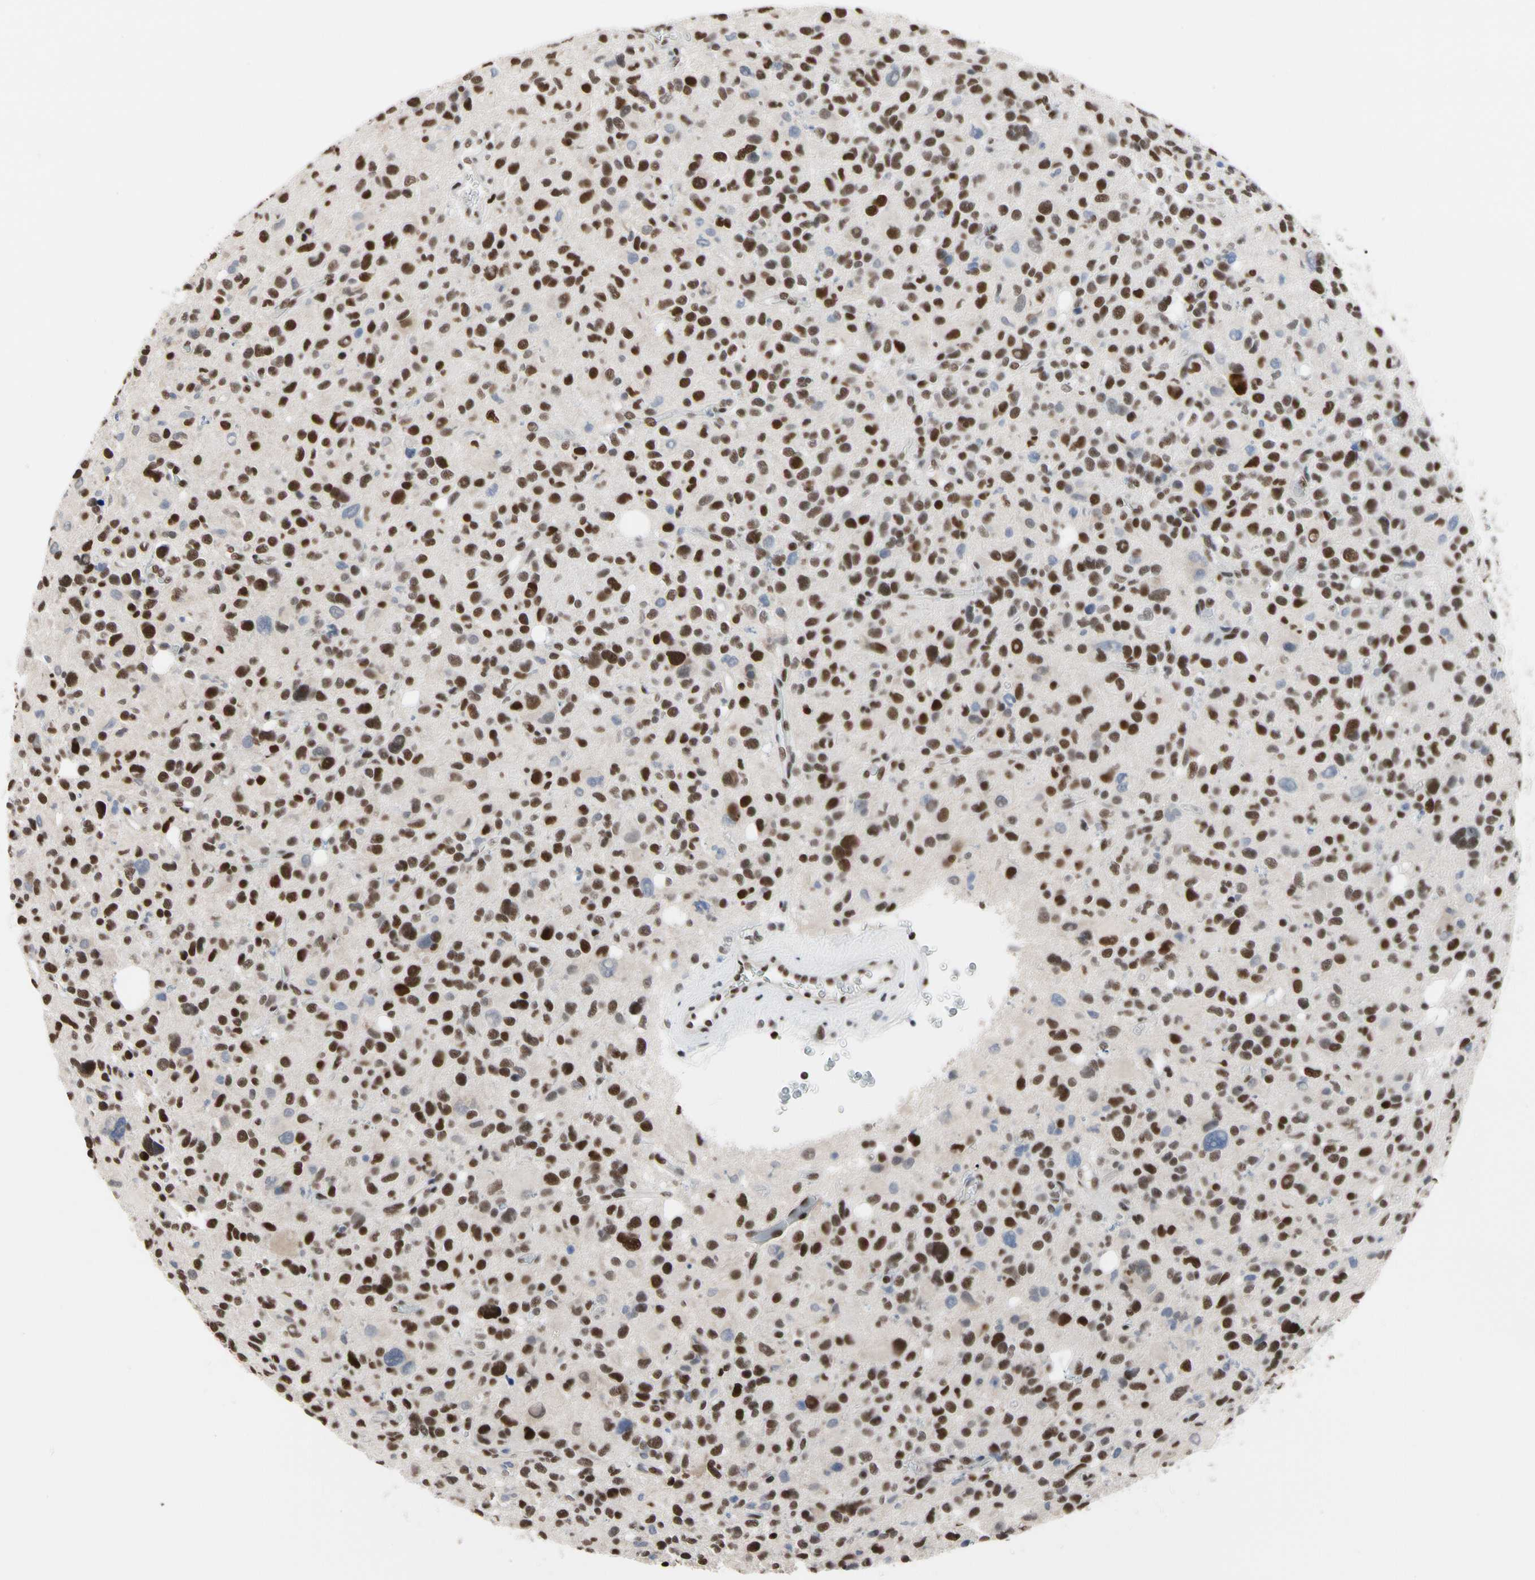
{"staining": {"intensity": "moderate", "quantity": ">75%", "location": "nuclear"}, "tissue": "glioma", "cell_type": "Tumor cells", "image_type": "cancer", "snomed": [{"axis": "morphology", "description": "Glioma, malignant, High grade"}, {"axis": "topography", "description": "Brain"}], "caption": "Human glioma stained for a protein (brown) reveals moderate nuclear positive positivity in approximately >75% of tumor cells.", "gene": "FAM98B", "patient": {"sex": "male", "age": 48}}